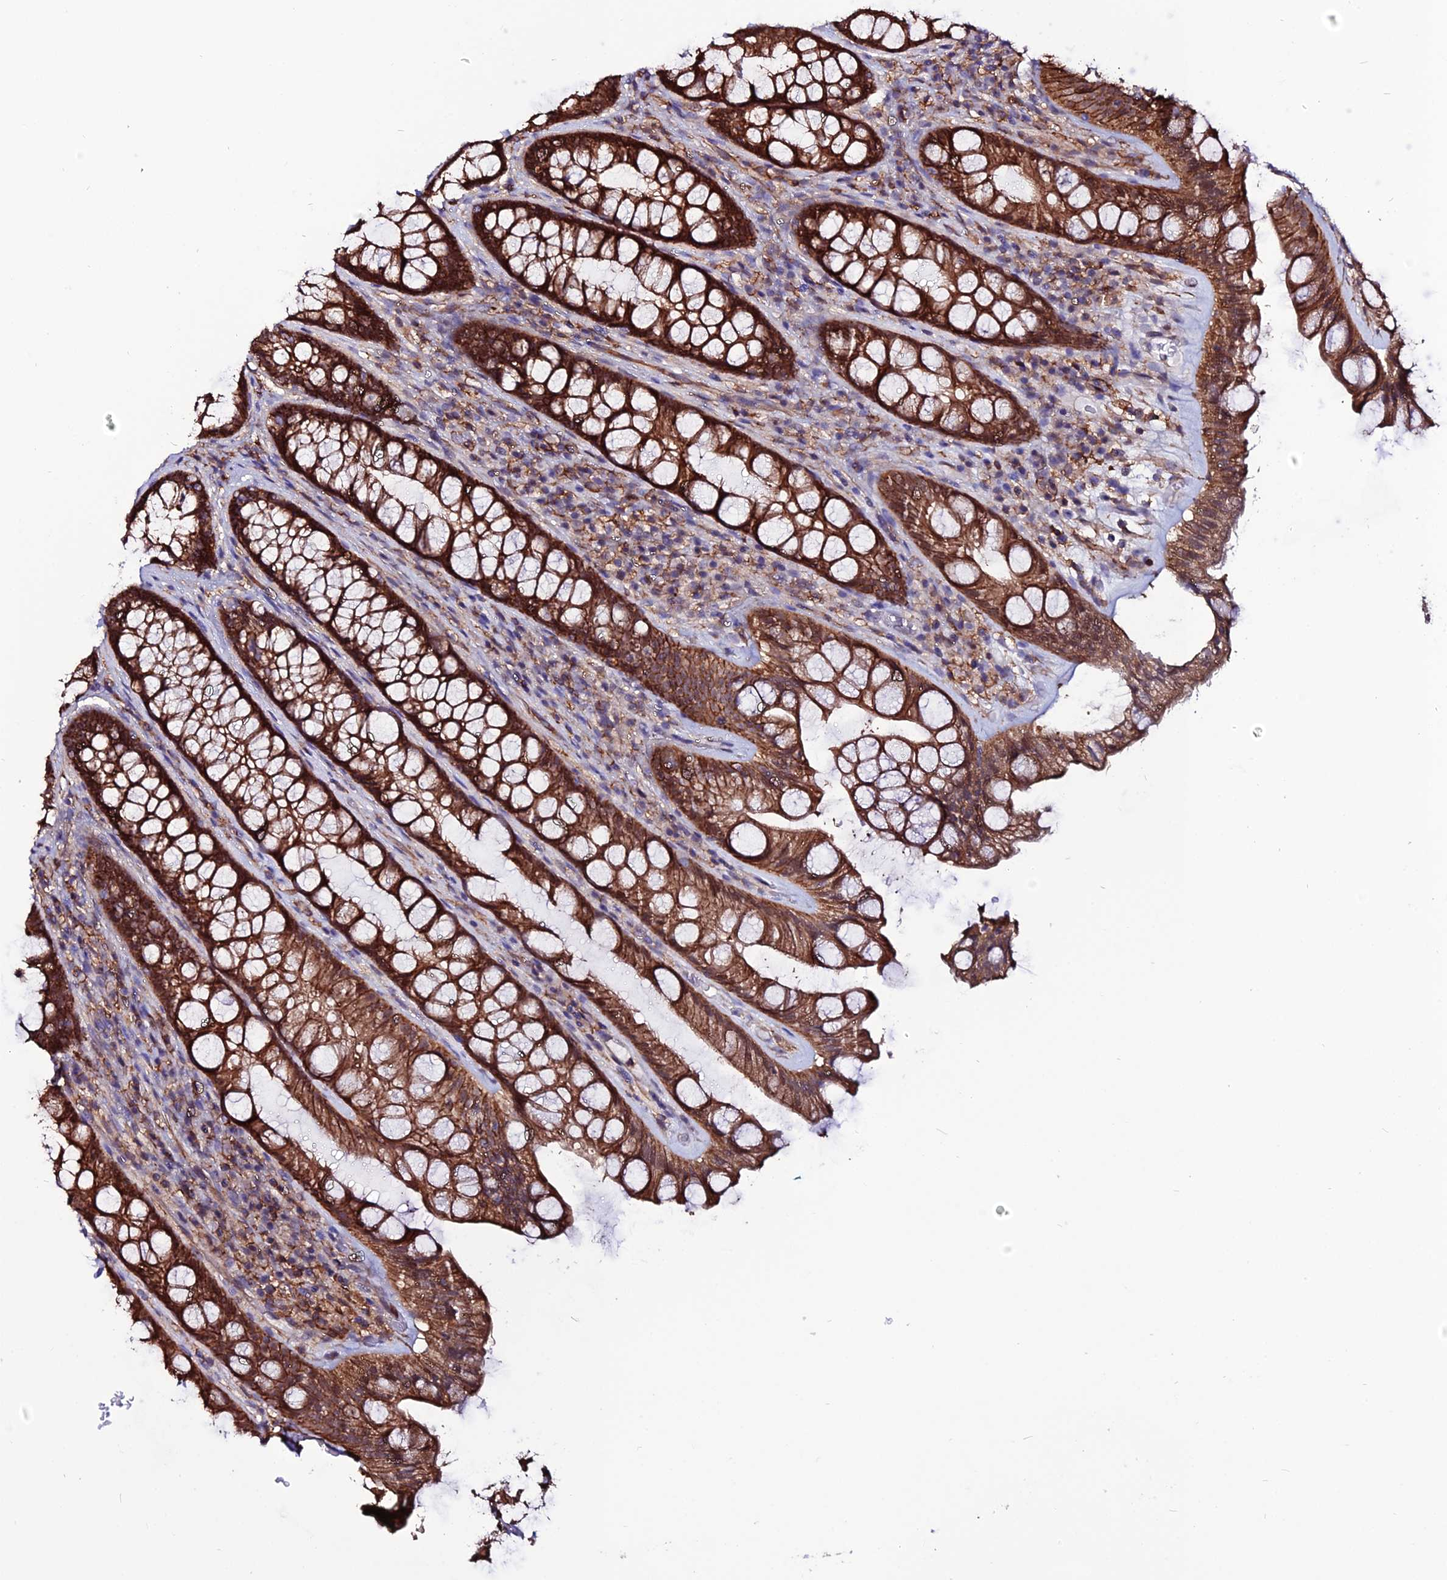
{"staining": {"intensity": "strong", "quantity": ">75%", "location": "cytoplasmic/membranous"}, "tissue": "rectum", "cell_type": "Glandular cells", "image_type": "normal", "snomed": [{"axis": "morphology", "description": "Normal tissue, NOS"}, {"axis": "topography", "description": "Rectum"}], "caption": "The immunohistochemical stain shows strong cytoplasmic/membranous staining in glandular cells of unremarkable rectum.", "gene": "USP17L10", "patient": {"sex": "male", "age": 74}}